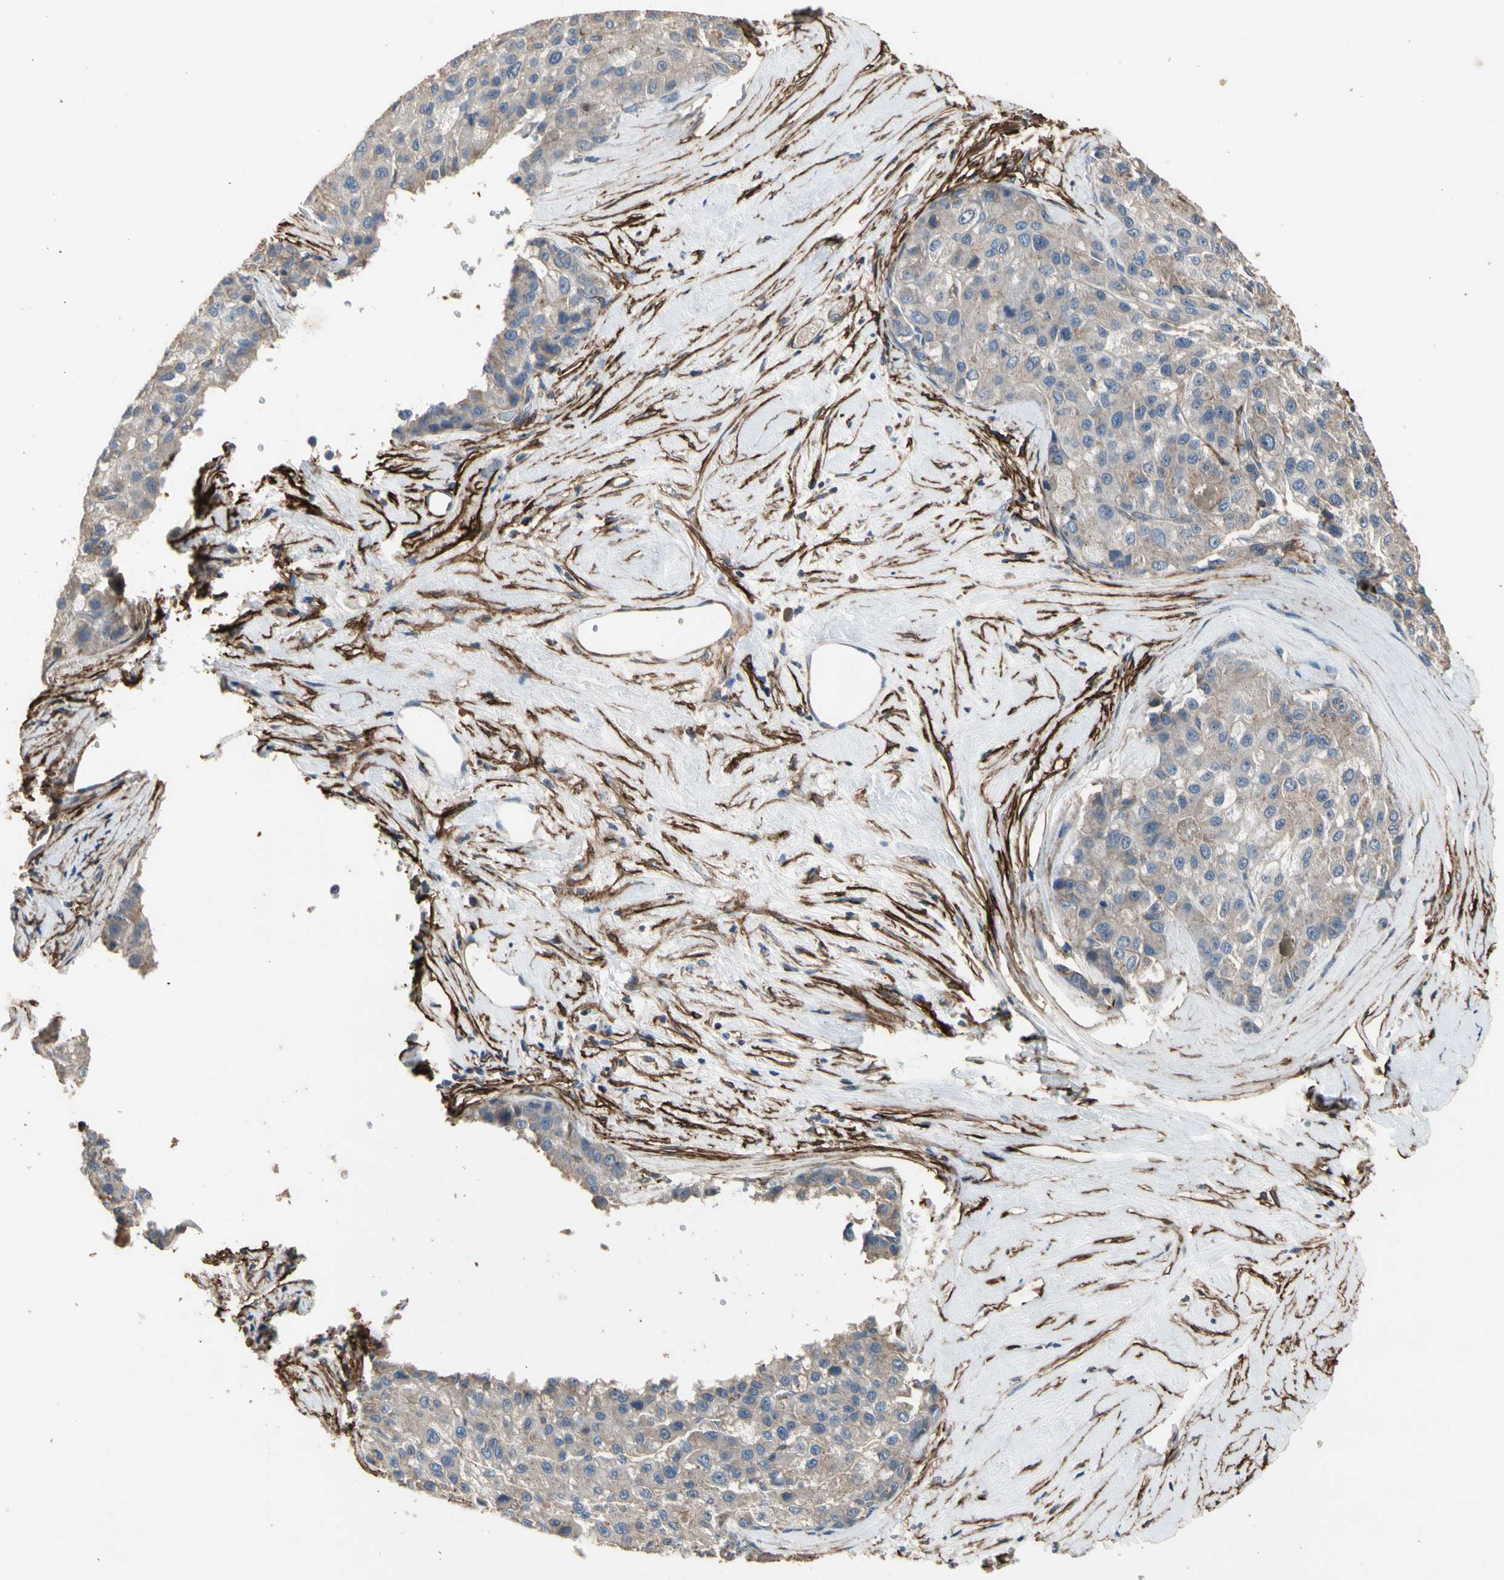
{"staining": {"intensity": "weak", "quantity": ">75%", "location": "cytoplasmic/membranous"}, "tissue": "liver cancer", "cell_type": "Tumor cells", "image_type": "cancer", "snomed": [{"axis": "morphology", "description": "Carcinoma, Hepatocellular, NOS"}, {"axis": "topography", "description": "Liver"}], "caption": "High-magnification brightfield microscopy of hepatocellular carcinoma (liver) stained with DAB (brown) and counterstained with hematoxylin (blue). tumor cells exhibit weak cytoplasmic/membranous staining is appreciated in about>75% of cells. (Brightfield microscopy of DAB IHC at high magnification).", "gene": "SUSD2", "patient": {"sex": "male", "age": 80}}